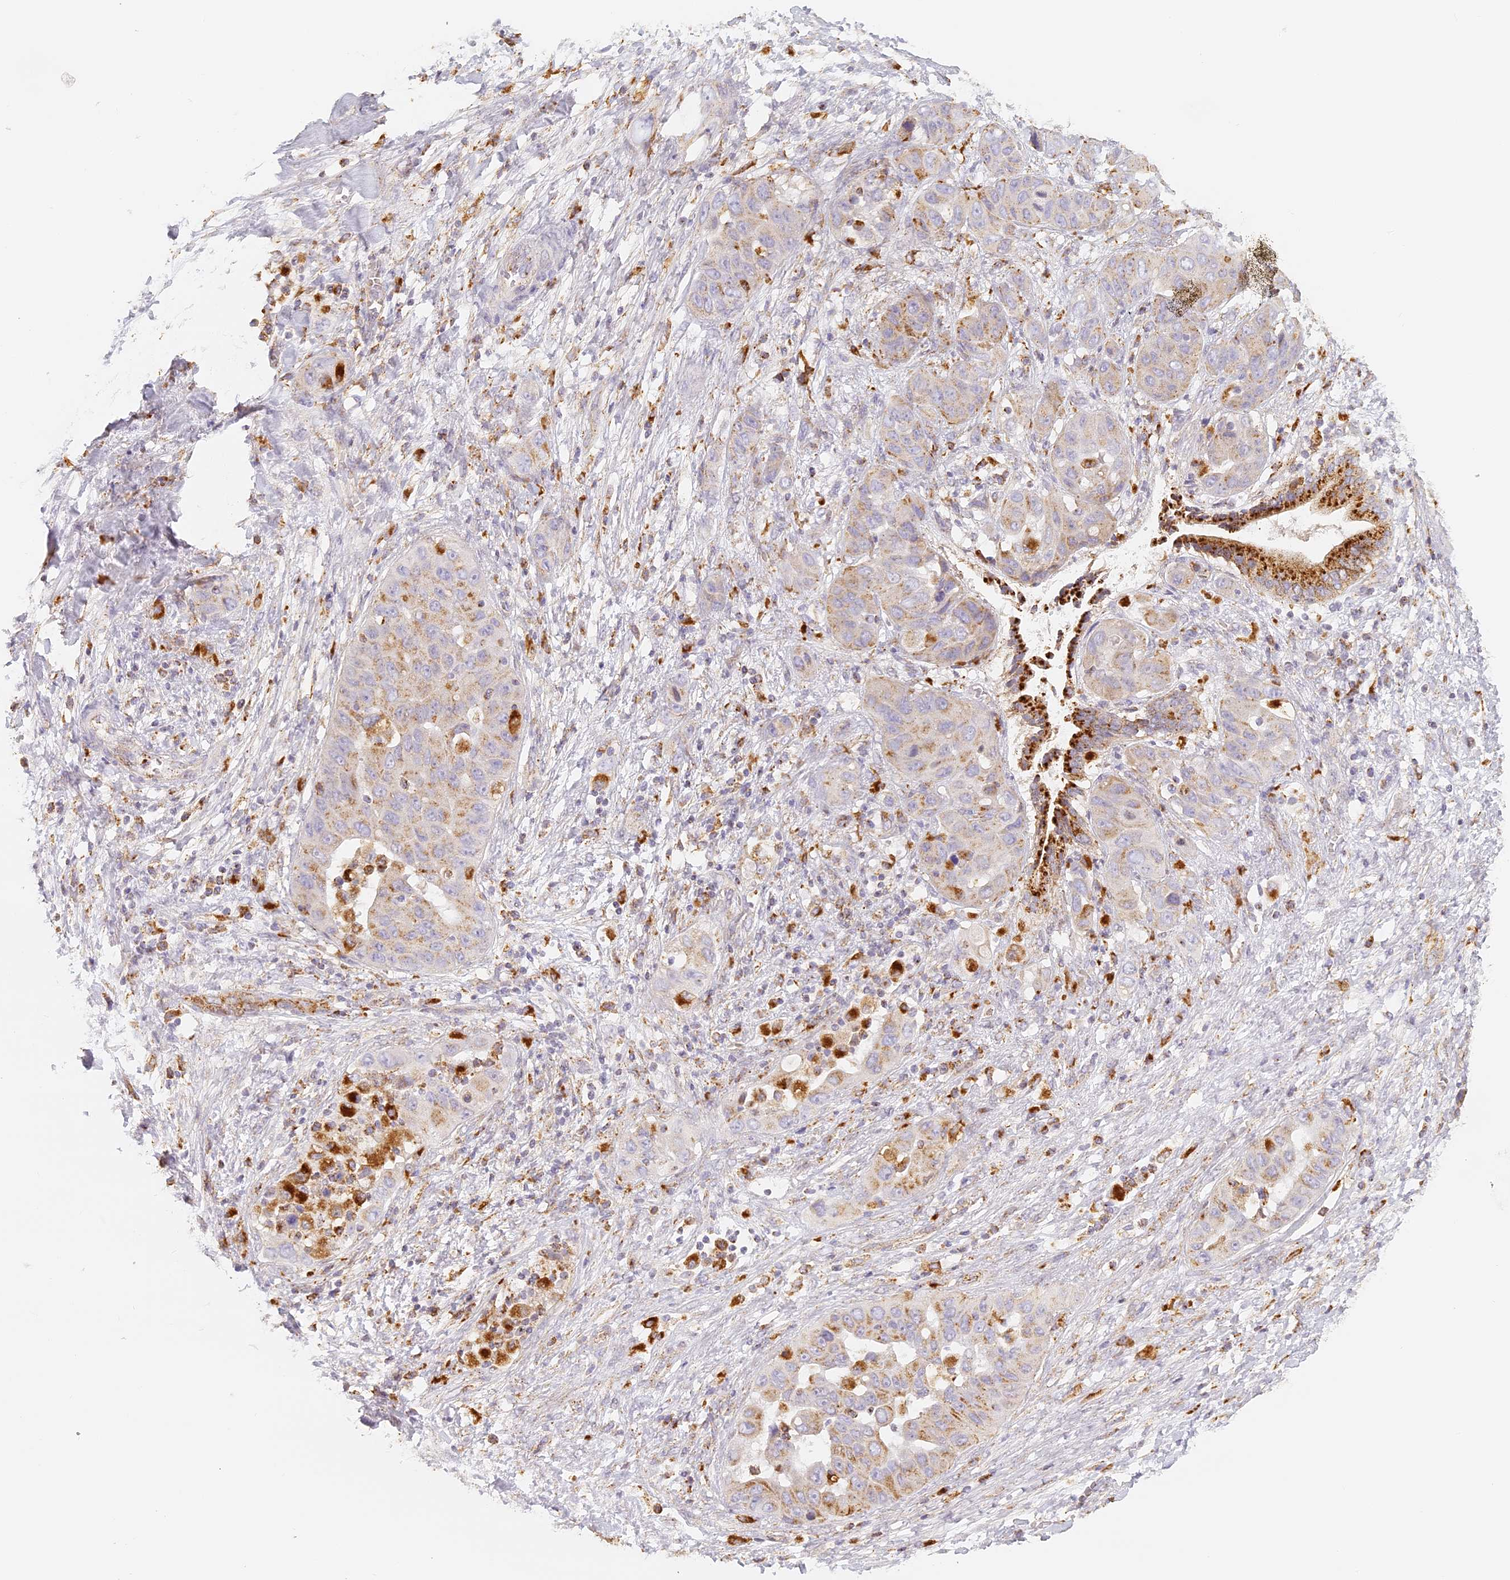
{"staining": {"intensity": "moderate", "quantity": "25%-75%", "location": "cytoplasmic/membranous"}, "tissue": "liver cancer", "cell_type": "Tumor cells", "image_type": "cancer", "snomed": [{"axis": "morphology", "description": "Cholangiocarcinoma"}, {"axis": "topography", "description": "Liver"}], "caption": "This micrograph exhibits immunohistochemistry (IHC) staining of human cholangiocarcinoma (liver), with medium moderate cytoplasmic/membranous expression in about 25%-75% of tumor cells.", "gene": "LAMP2", "patient": {"sex": "female", "age": 52}}